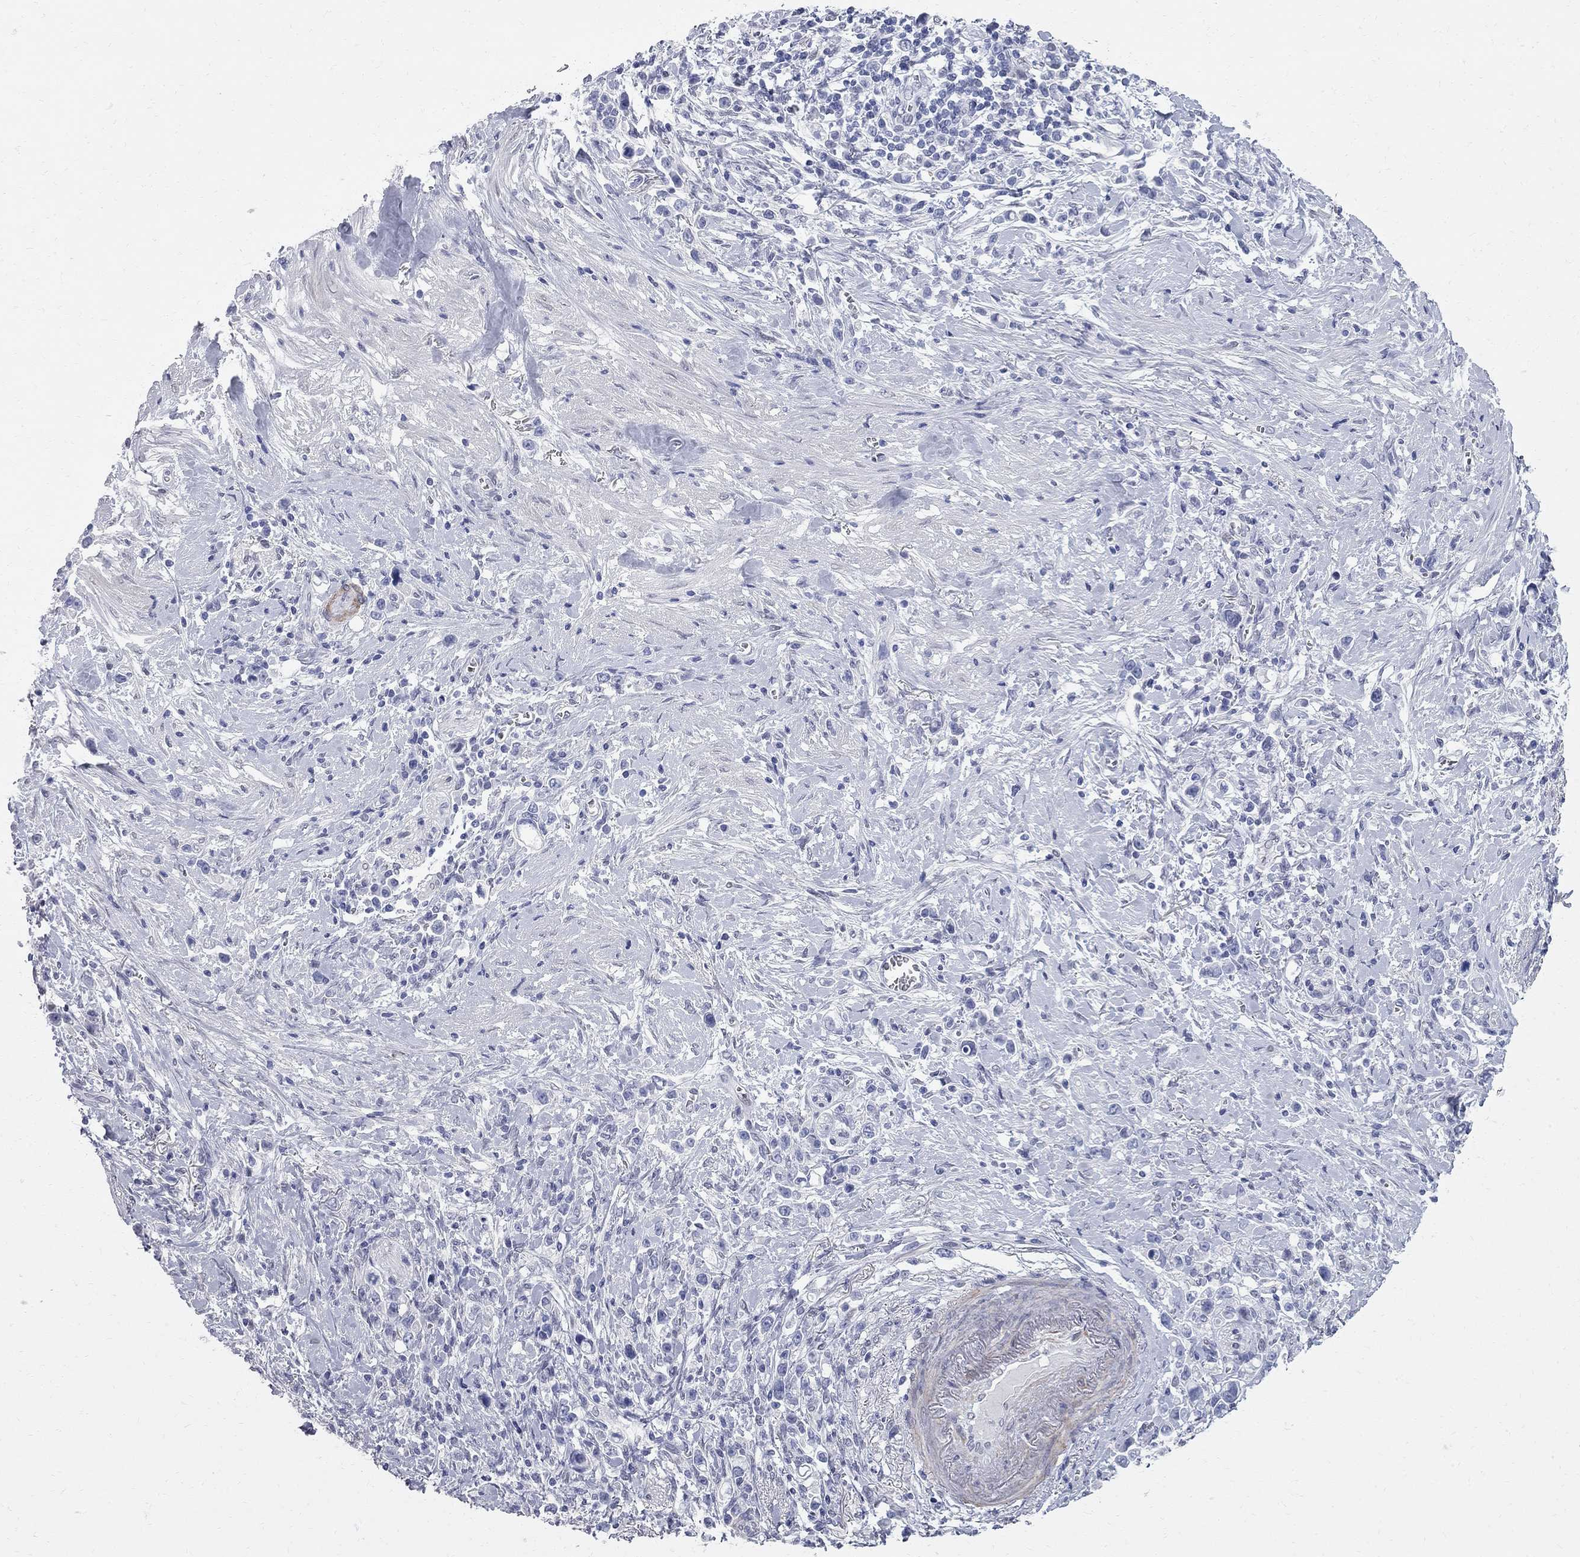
{"staining": {"intensity": "negative", "quantity": "none", "location": "none"}, "tissue": "stomach cancer", "cell_type": "Tumor cells", "image_type": "cancer", "snomed": [{"axis": "morphology", "description": "Adenocarcinoma, NOS"}, {"axis": "topography", "description": "Stomach"}], "caption": "Immunohistochemistry (IHC) image of neoplastic tissue: stomach cancer (adenocarcinoma) stained with DAB shows no significant protein staining in tumor cells.", "gene": "BPIFB1", "patient": {"sex": "male", "age": 63}}